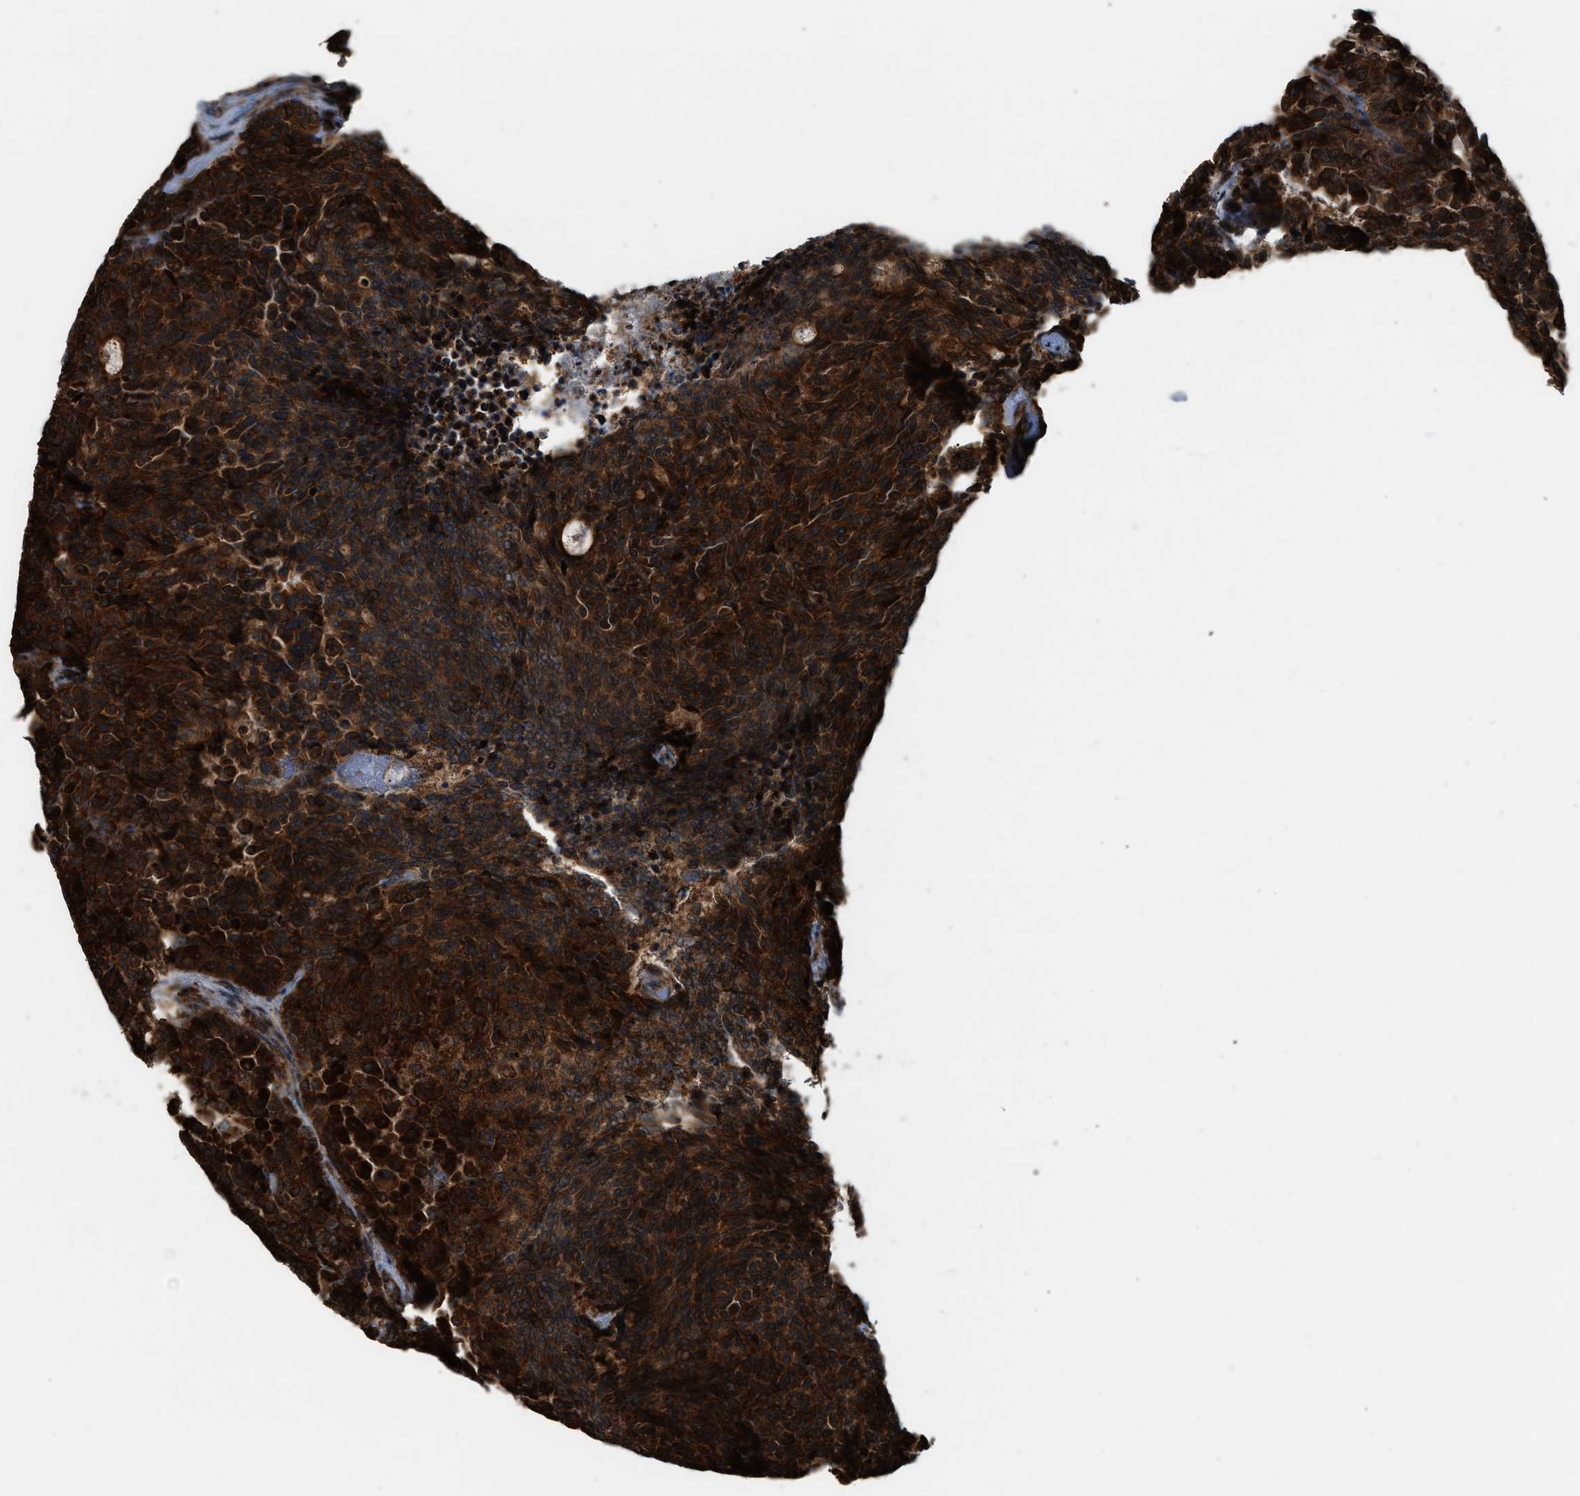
{"staining": {"intensity": "strong", "quantity": ">75%", "location": "cytoplasmic/membranous"}, "tissue": "carcinoid", "cell_type": "Tumor cells", "image_type": "cancer", "snomed": [{"axis": "morphology", "description": "Carcinoid, malignant, NOS"}, {"axis": "topography", "description": "Pancreas"}], "caption": "Protein expression analysis of carcinoid (malignant) shows strong cytoplasmic/membranous expression in about >75% of tumor cells.", "gene": "BAIAP2L1", "patient": {"sex": "female", "age": 54}}